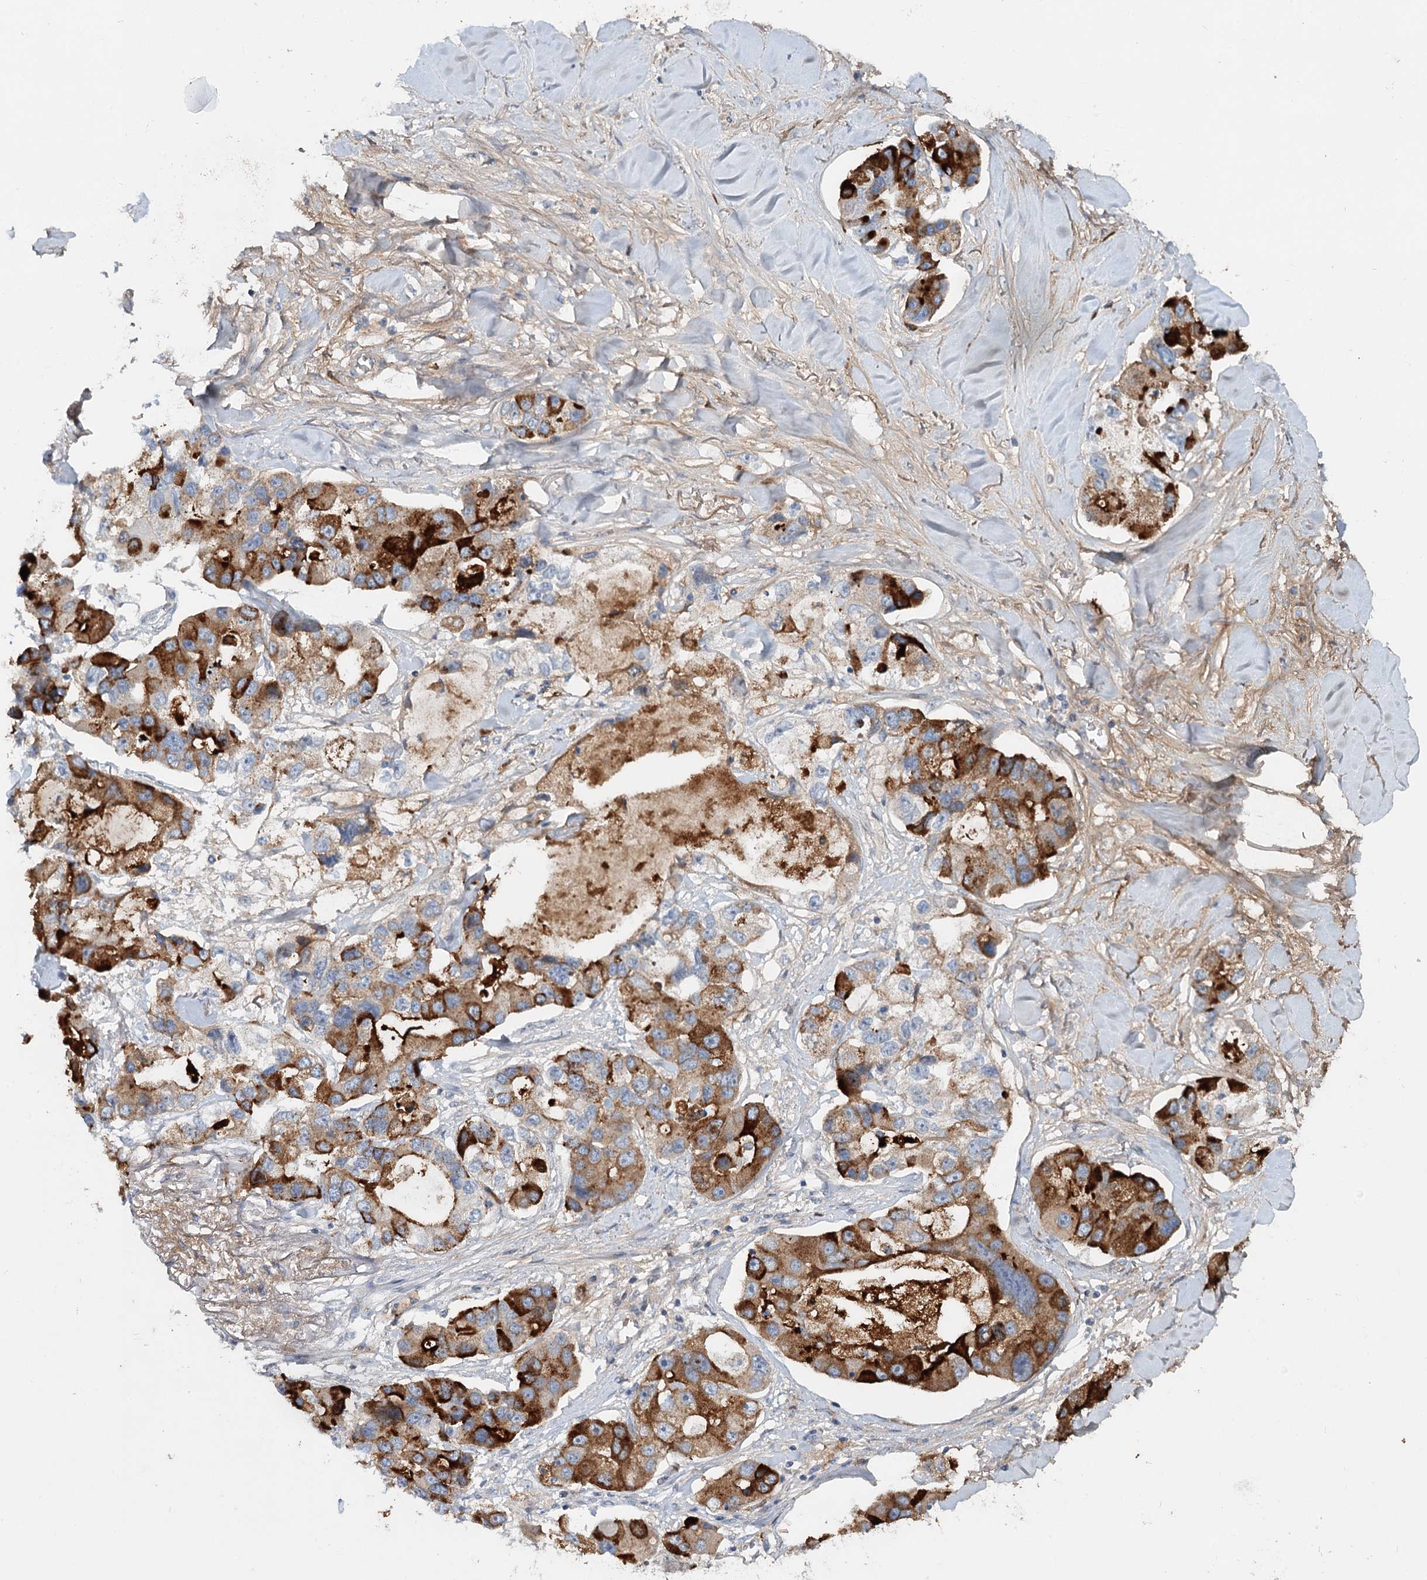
{"staining": {"intensity": "strong", "quantity": "25%-75%", "location": "cytoplasmic/membranous"}, "tissue": "lung cancer", "cell_type": "Tumor cells", "image_type": "cancer", "snomed": [{"axis": "morphology", "description": "Adenocarcinoma, NOS"}, {"axis": "topography", "description": "Lung"}], "caption": "A photomicrograph showing strong cytoplasmic/membranous expression in about 25%-75% of tumor cells in lung cancer, as visualized by brown immunohistochemical staining.", "gene": "ALKBH8", "patient": {"sex": "female", "age": 54}}